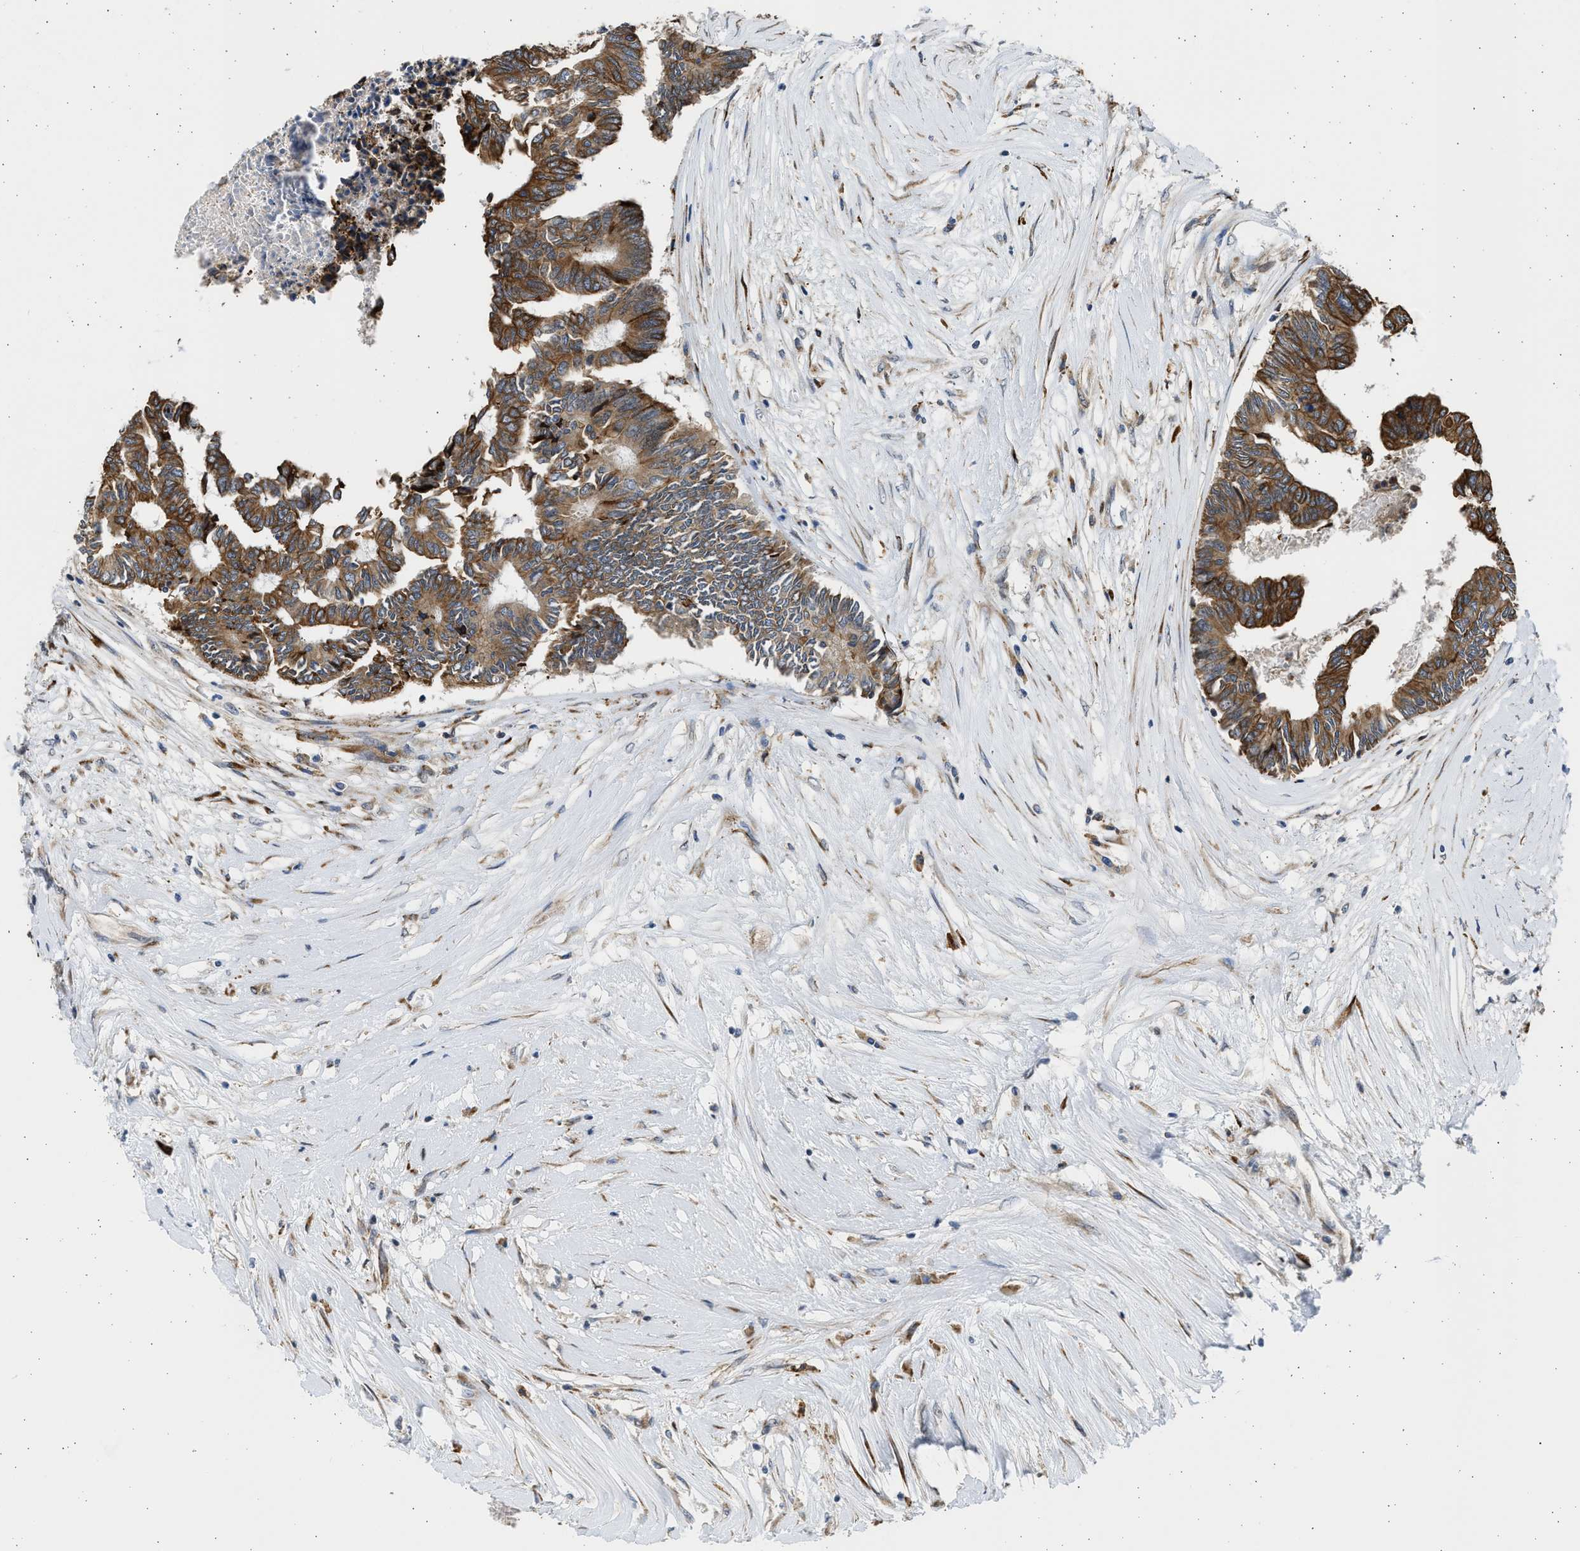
{"staining": {"intensity": "strong", "quantity": ">75%", "location": "cytoplasmic/membranous"}, "tissue": "colorectal cancer", "cell_type": "Tumor cells", "image_type": "cancer", "snomed": [{"axis": "morphology", "description": "Adenocarcinoma, NOS"}, {"axis": "topography", "description": "Rectum"}], "caption": "The micrograph displays a brown stain indicating the presence of a protein in the cytoplasmic/membranous of tumor cells in colorectal adenocarcinoma.", "gene": "PLD2", "patient": {"sex": "male", "age": 63}}